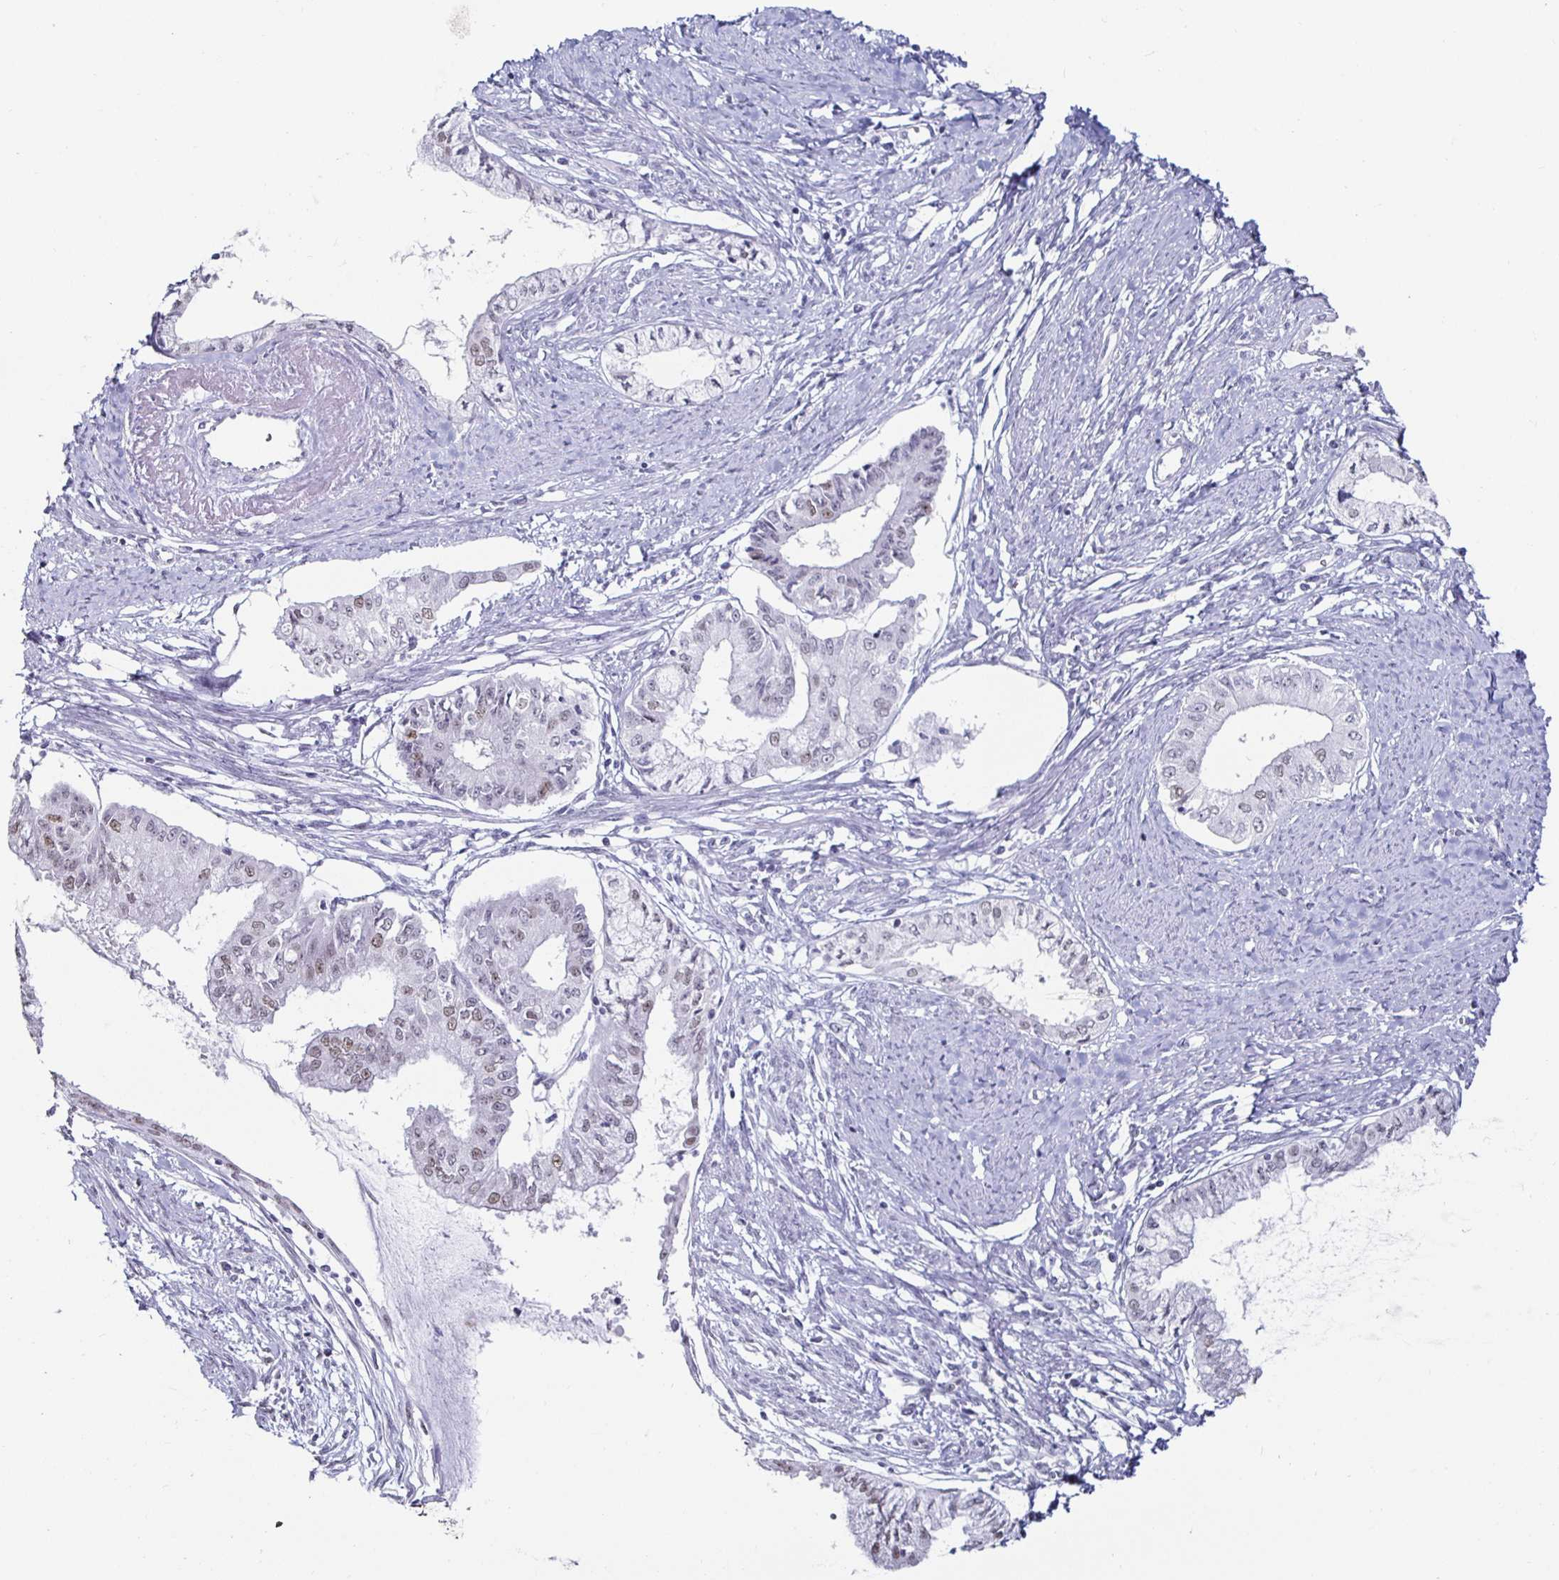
{"staining": {"intensity": "weak", "quantity": "<25%", "location": "nuclear"}, "tissue": "endometrial cancer", "cell_type": "Tumor cells", "image_type": "cancer", "snomed": [{"axis": "morphology", "description": "Adenocarcinoma, NOS"}, {"axis": "topography", "description": "Endometrium"}], "caption": "Tumor cells show no significant staining in endometrial cancer (adenocarcinoma).", "gene": "DDX39B", "patient": {"sex": "female", "age": 76}}